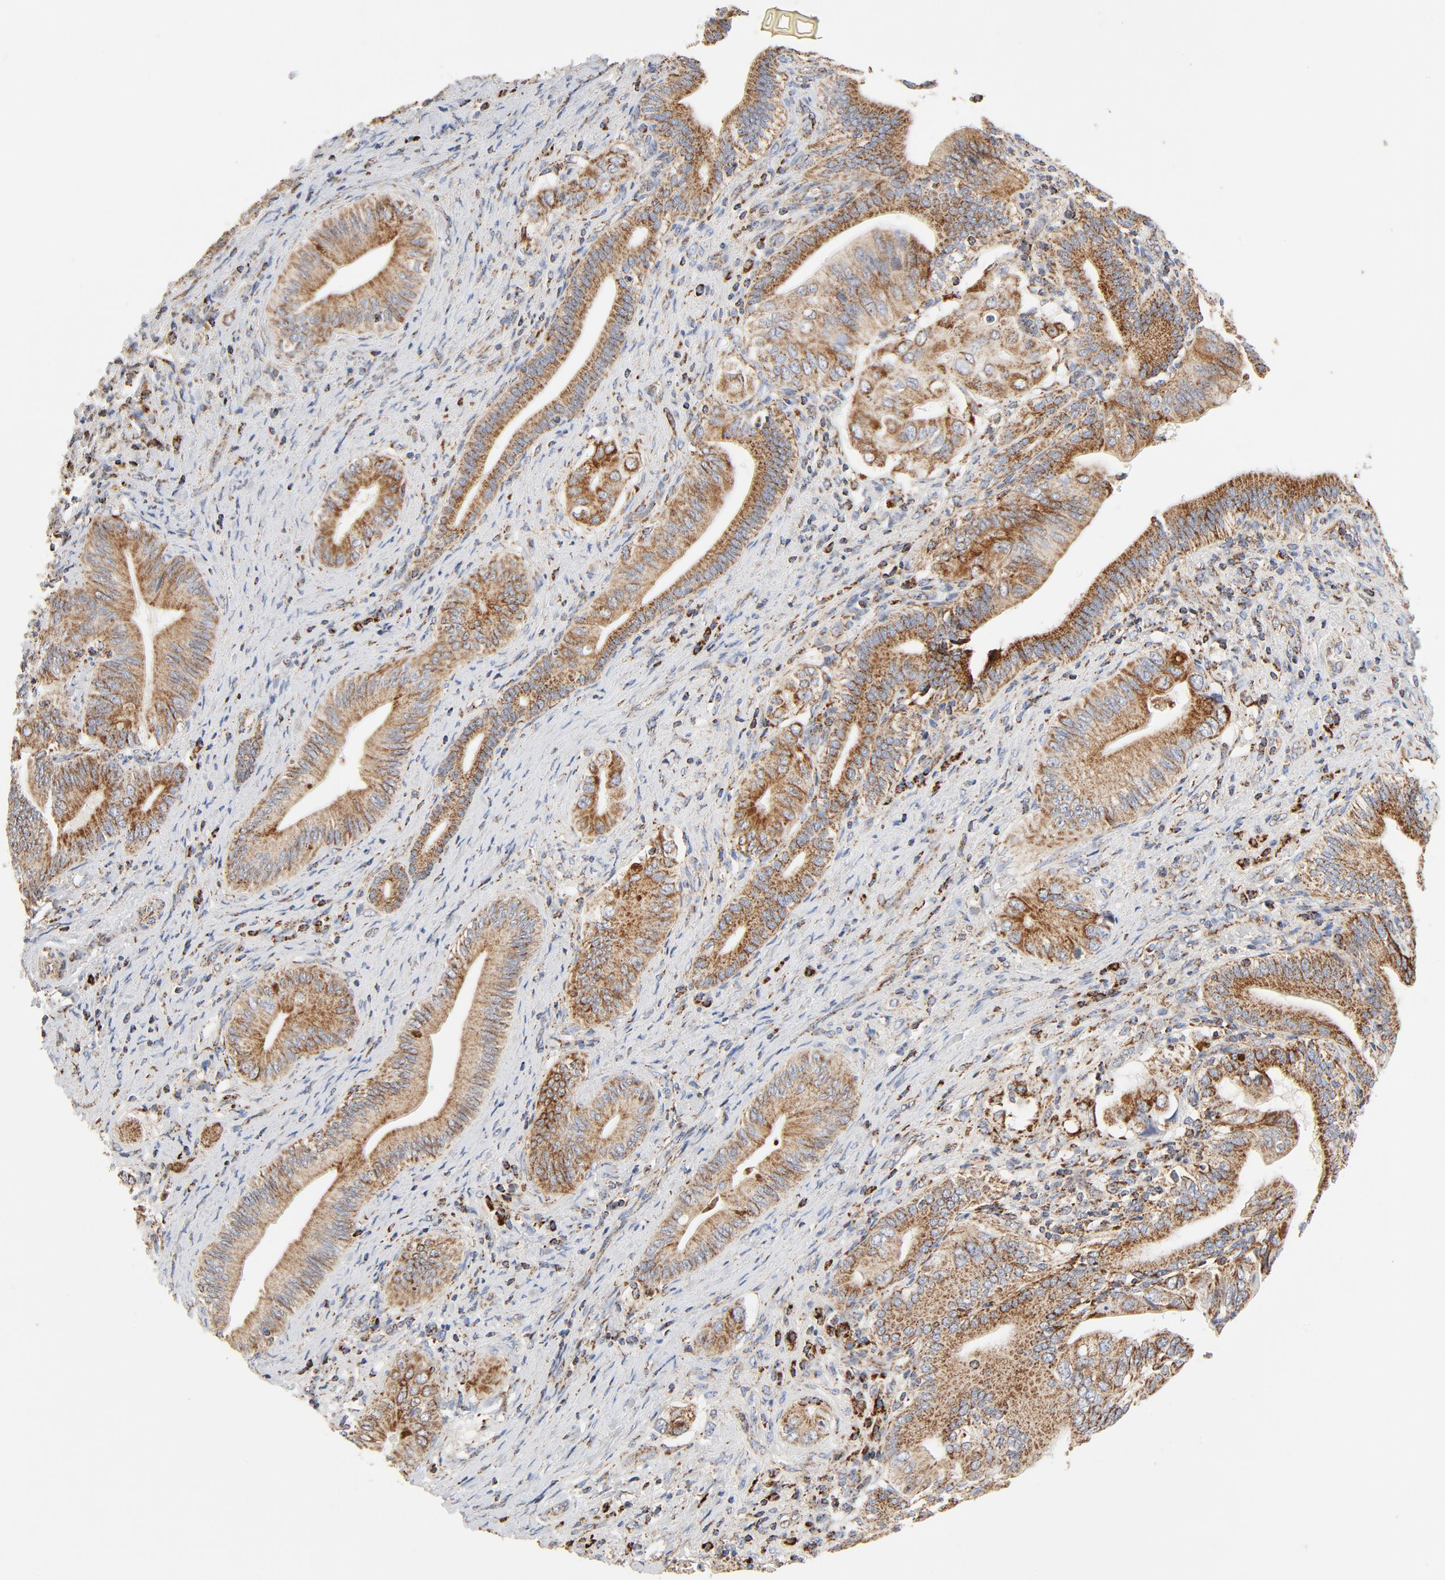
{"staining": {"intensity": "moderate", "quantity": ">75%", "location": "cytoplasmic/membranous"}, "tissue": "liver cancer", "cell_type": "Tumor cells", "image_type": "cancer", "snomed": [{"axis": "morphology", "description": "Cholangiocarcinoma"}, {"axis": "topography", "description": "Liver"}], "caption": "Approximately >75% of tumor cells in human cholangiocarcinoma (liver) exhibit moderate cytoplasmic/membranous protein staining as visualized by brown immunohistochemical staining.", "gene": "PCNX4", "patient": {"sex": "male", "age": 58}}